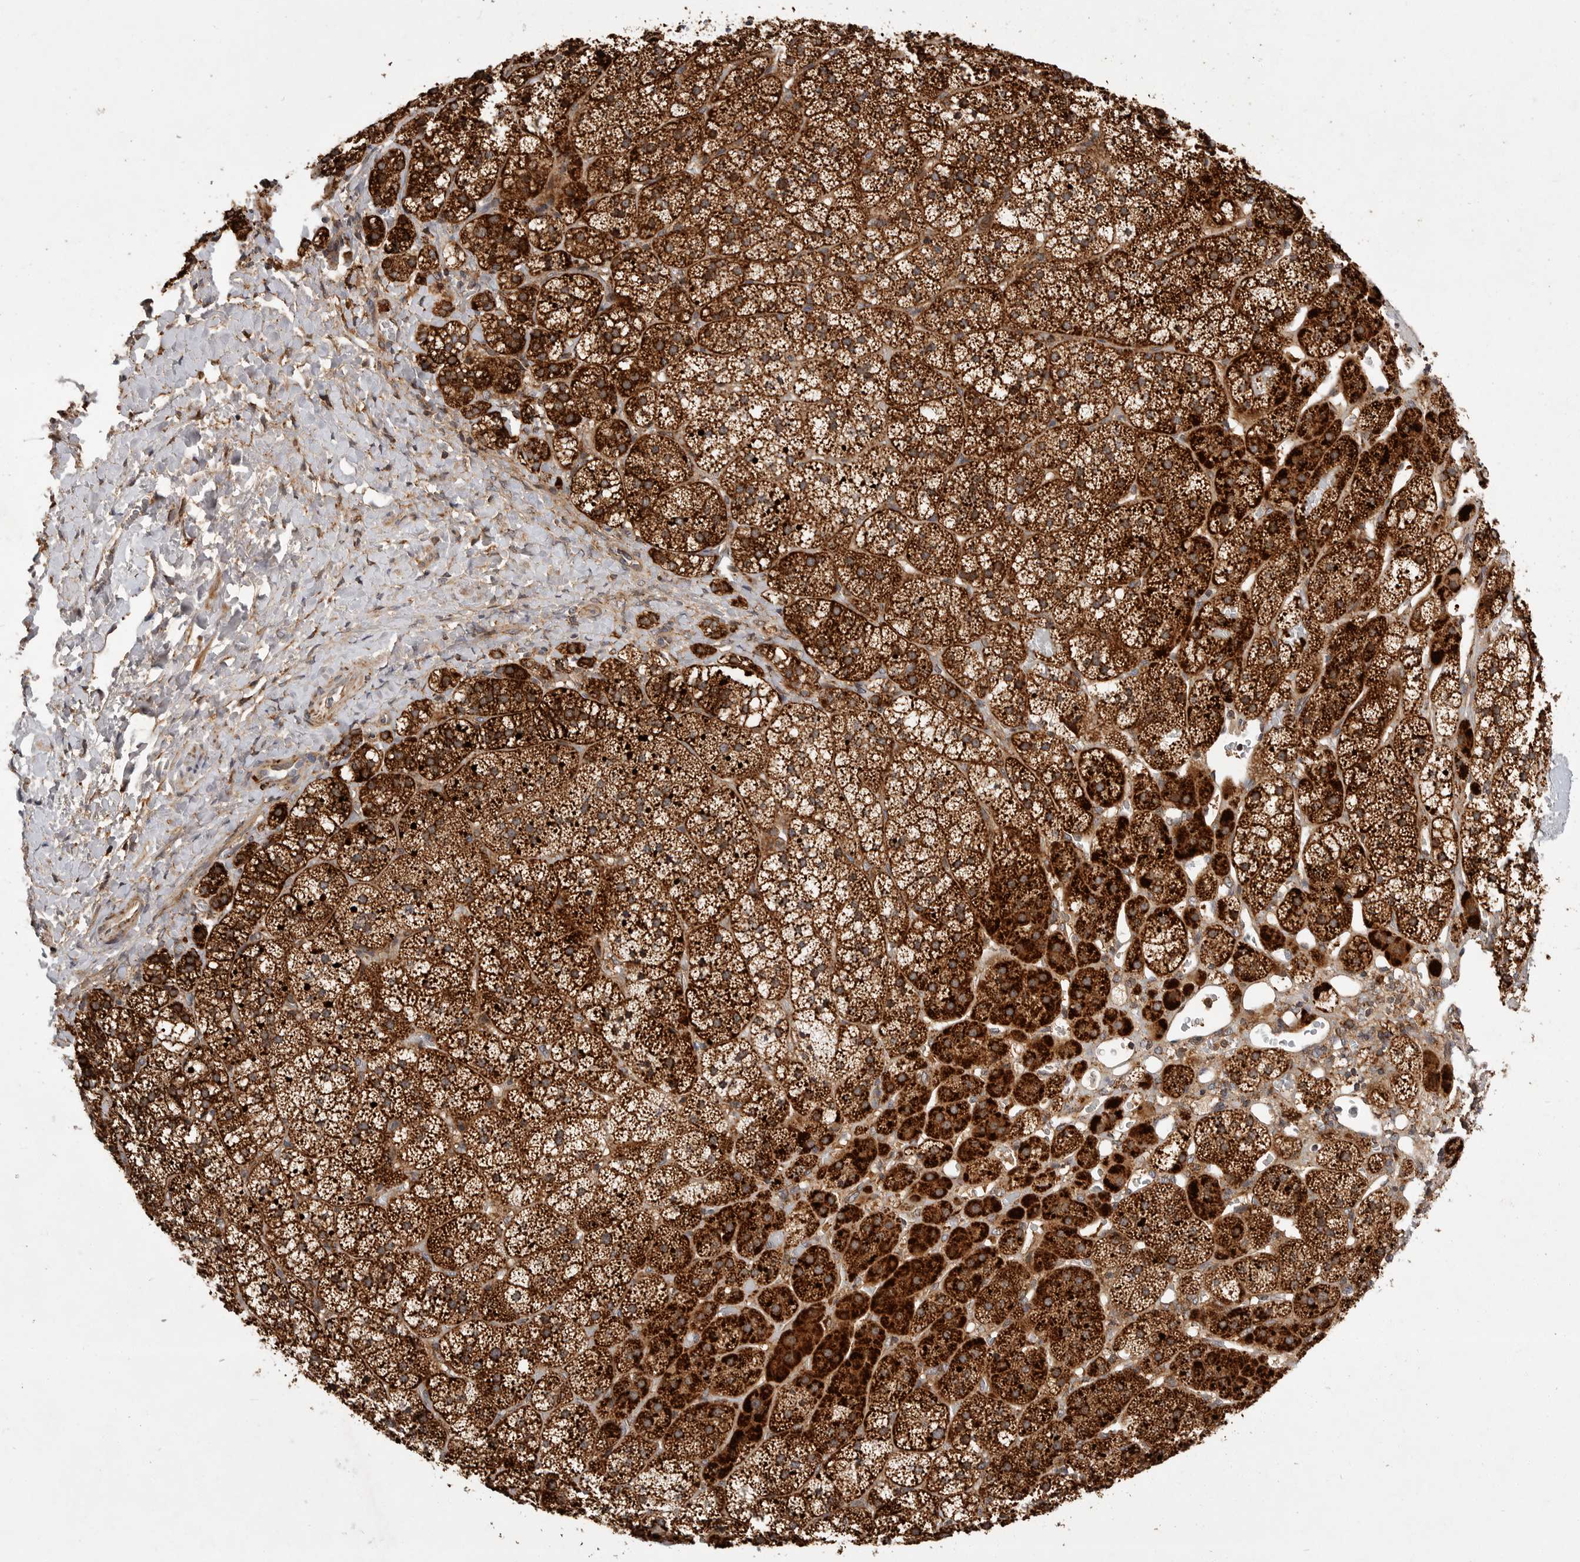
{"staining": {"intensity": "strong", "quantity": ">75%", "location": "cytoplasmic/membranous"}, "tissue": "adrenal gland", "cell_type": "Glandular cells", "image_type": "normal", "snomed": [{"axis": "morphology", "description": "Normal tissue, NOS"}, {"axis": "topography", "description": "Adrenal gland"}], "caption": "Immunohistochemical staining of unremarkable adrenal gland shows strong cytoplasmic/membranous protein positivity in approximately >75% of glandular cells. (DAB = brown stain, brightfield microscopy at high magnification).", "gene": "KYAT3", "patient": {"sex": "female", "age": 44}}